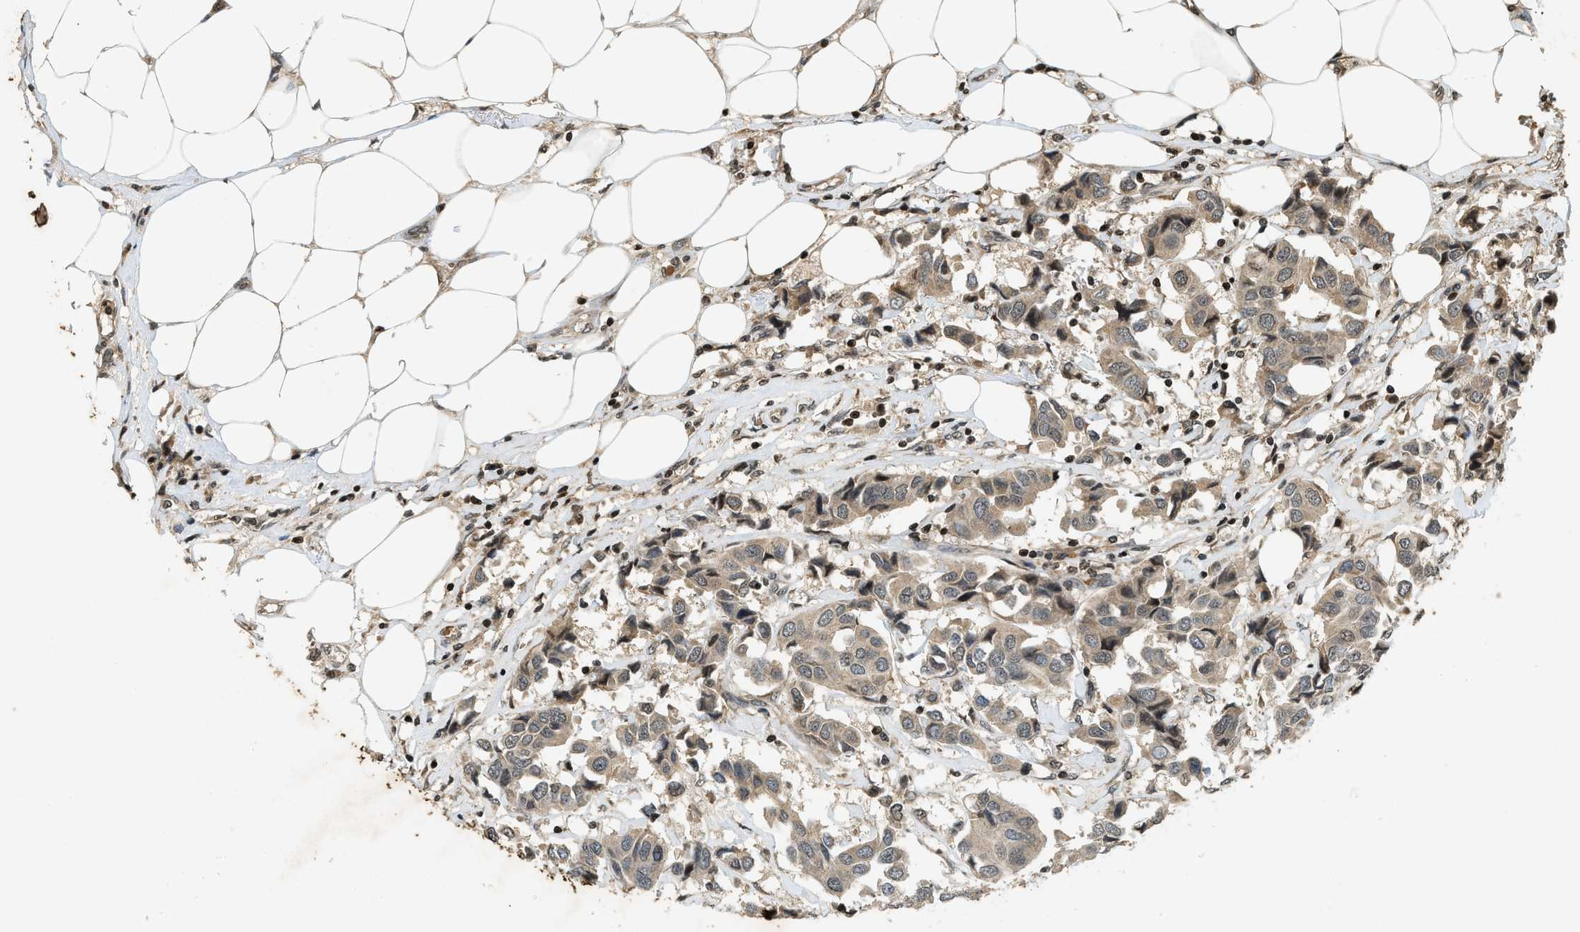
{"staining": {"intensity": "weak", "quantity": ">75%", "location": "cytoplasmic/membranous,nuclear"}, "tissue": "breast cancer", "cell_type": "Tumor cells", "image_type": "cancer", "snomed": [{"axis": "morphology", "description": "Duct carcinoma"}, {"axis": "topography", "description": "Breast"}], "caption": "An immunohistochemistry (IHC) micrograph of tumor tissue is shown. Protein staining in brown labels weak cytoplasmic/membranous and nuclear positivity in breast cancer (invasive ductal carcinoma) within tumor cells.", "gene": "SIAH1", "patient": {"sex": "female", "age": 80}}